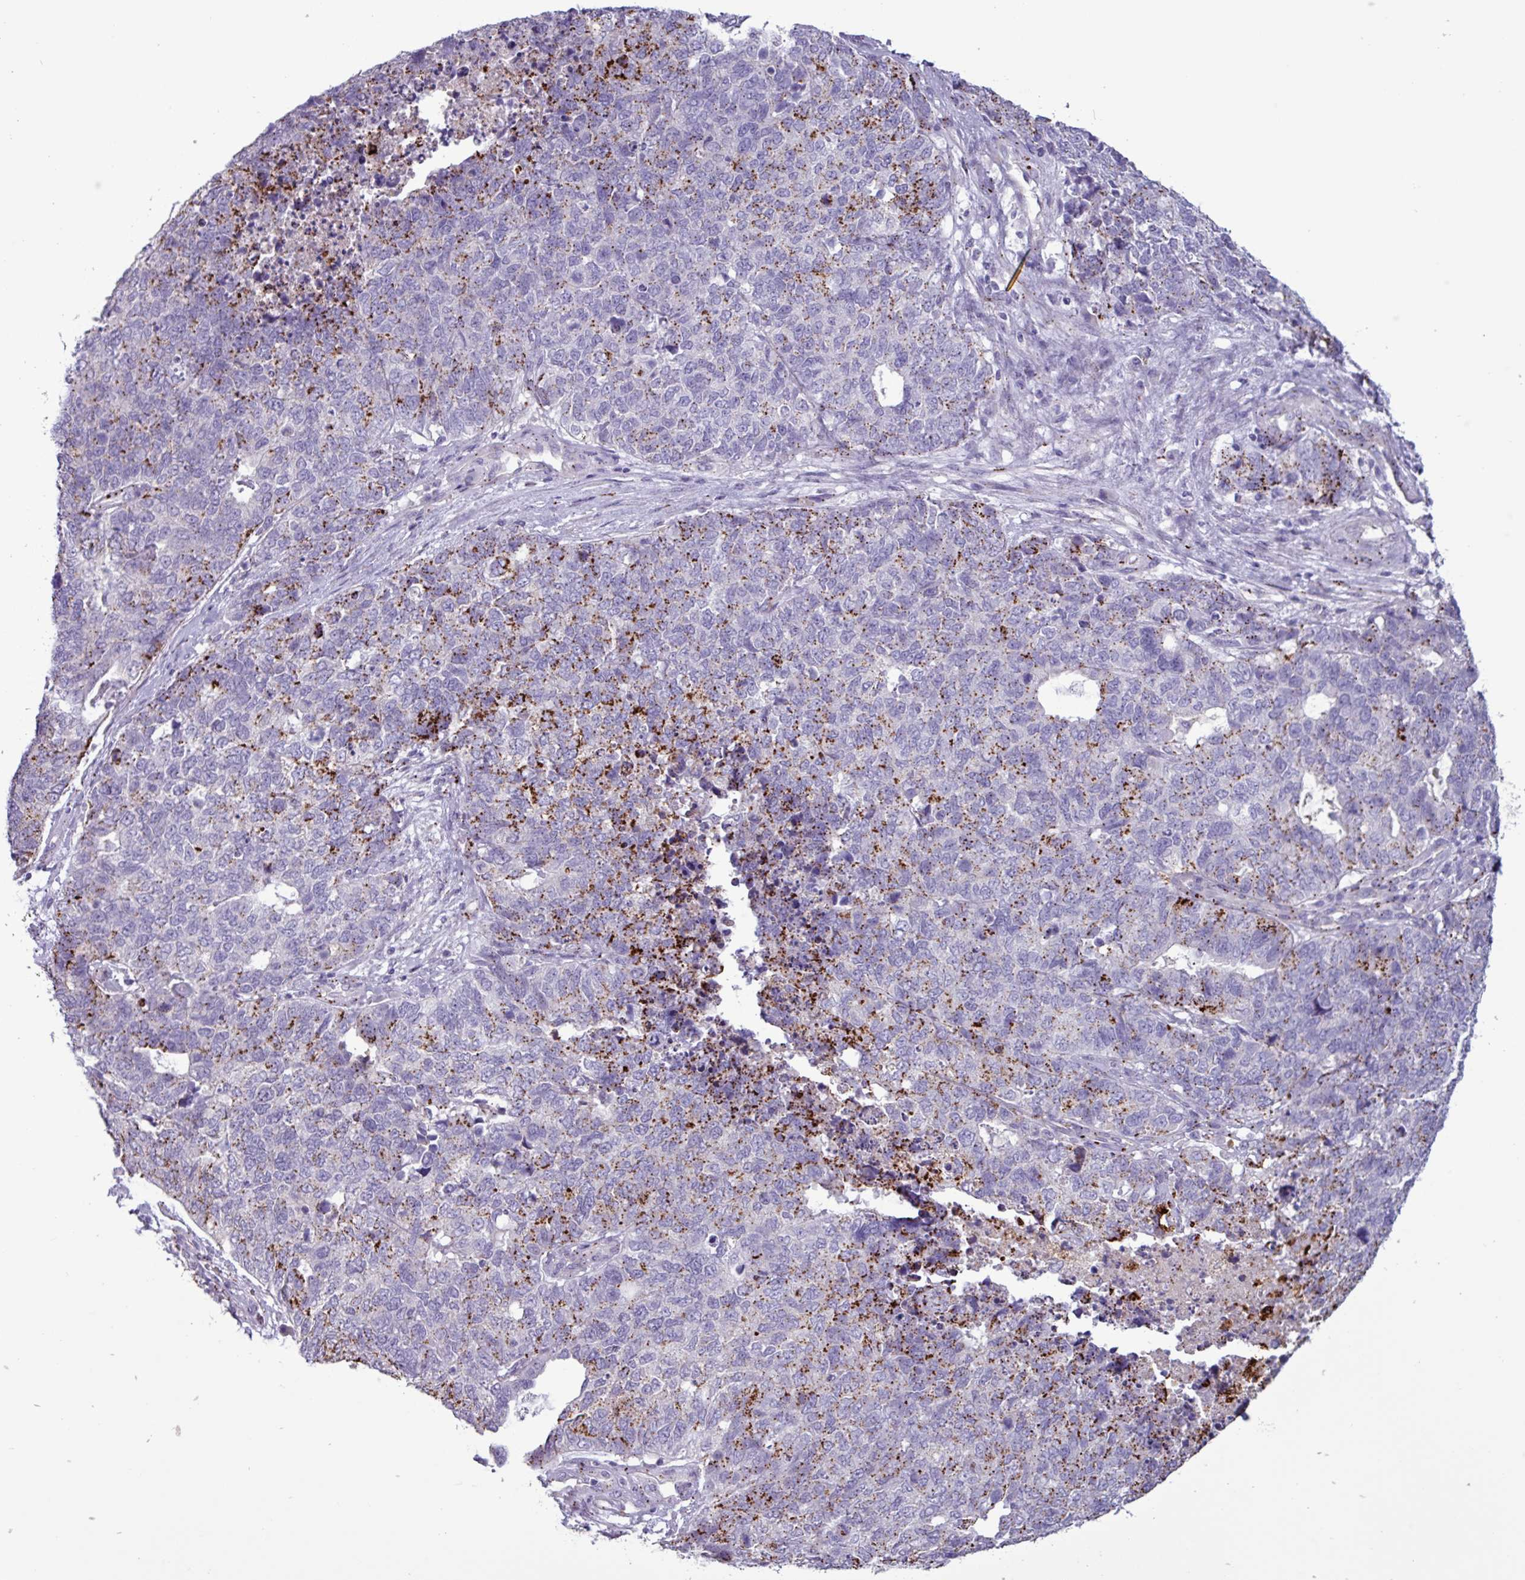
{"staining": {"intensity": "moderate", "quantity": "25%-75%", "location": "cytoplasmic/membranous"}, "tissue": "cervical cancer", "cell_type": "Tumor cells", "image_type": "cancer", "snomed": [{"axis": "morphology", "description": "Squamous cell carcinoma, NOS"}, {"axis": "topography", "description": "Cervix"}], "caption": "Cervical cancer tissue exhibits moderate cytoplasmic/membranous expression in approximately 25%-75% of tumor cells, visualized by immunohistochemistry.", "gene": "PLIN2", "patient": {"sex": "female", "age": 63}}